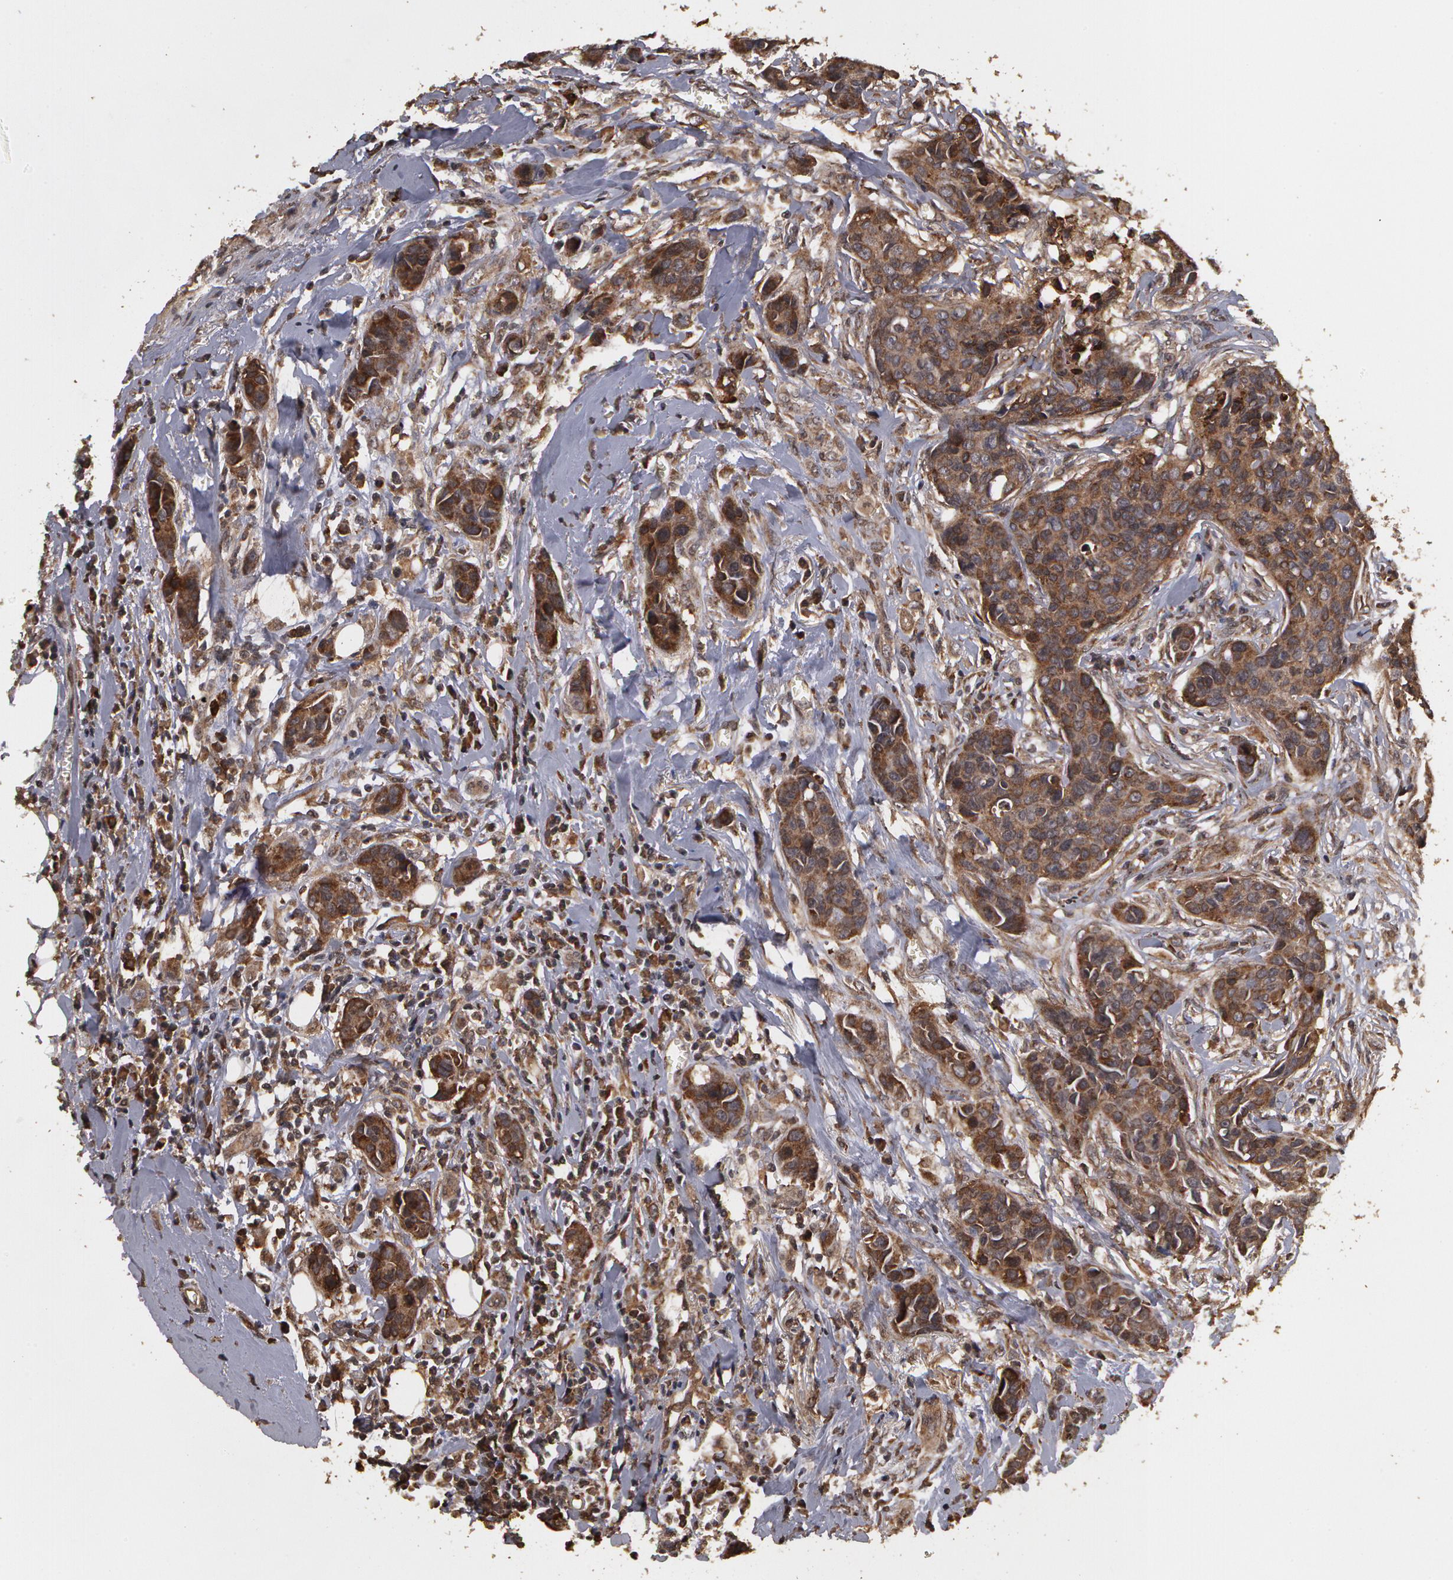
{"staining": {"intensity": "weak", "quantity": ">75%", "location": "cytoplasmic/membranous"}, "tissue": "breast cancer", "cell_type": "Tumor cells", "image_type": "cancer", "snomed": [{"axis": "morphology", "description": "Duct carcinoma"}, {"axis": "topography", "description": "Breast"}], "caption": "This micrograph reveals IHC staining of infiltrating ductal carcinoma (breast), with low weak cytoplasmic/membranous expression in approximately >75% of tumor cells.", "gene": "CALR", "patient": {"sex": "female", "age": 91}}